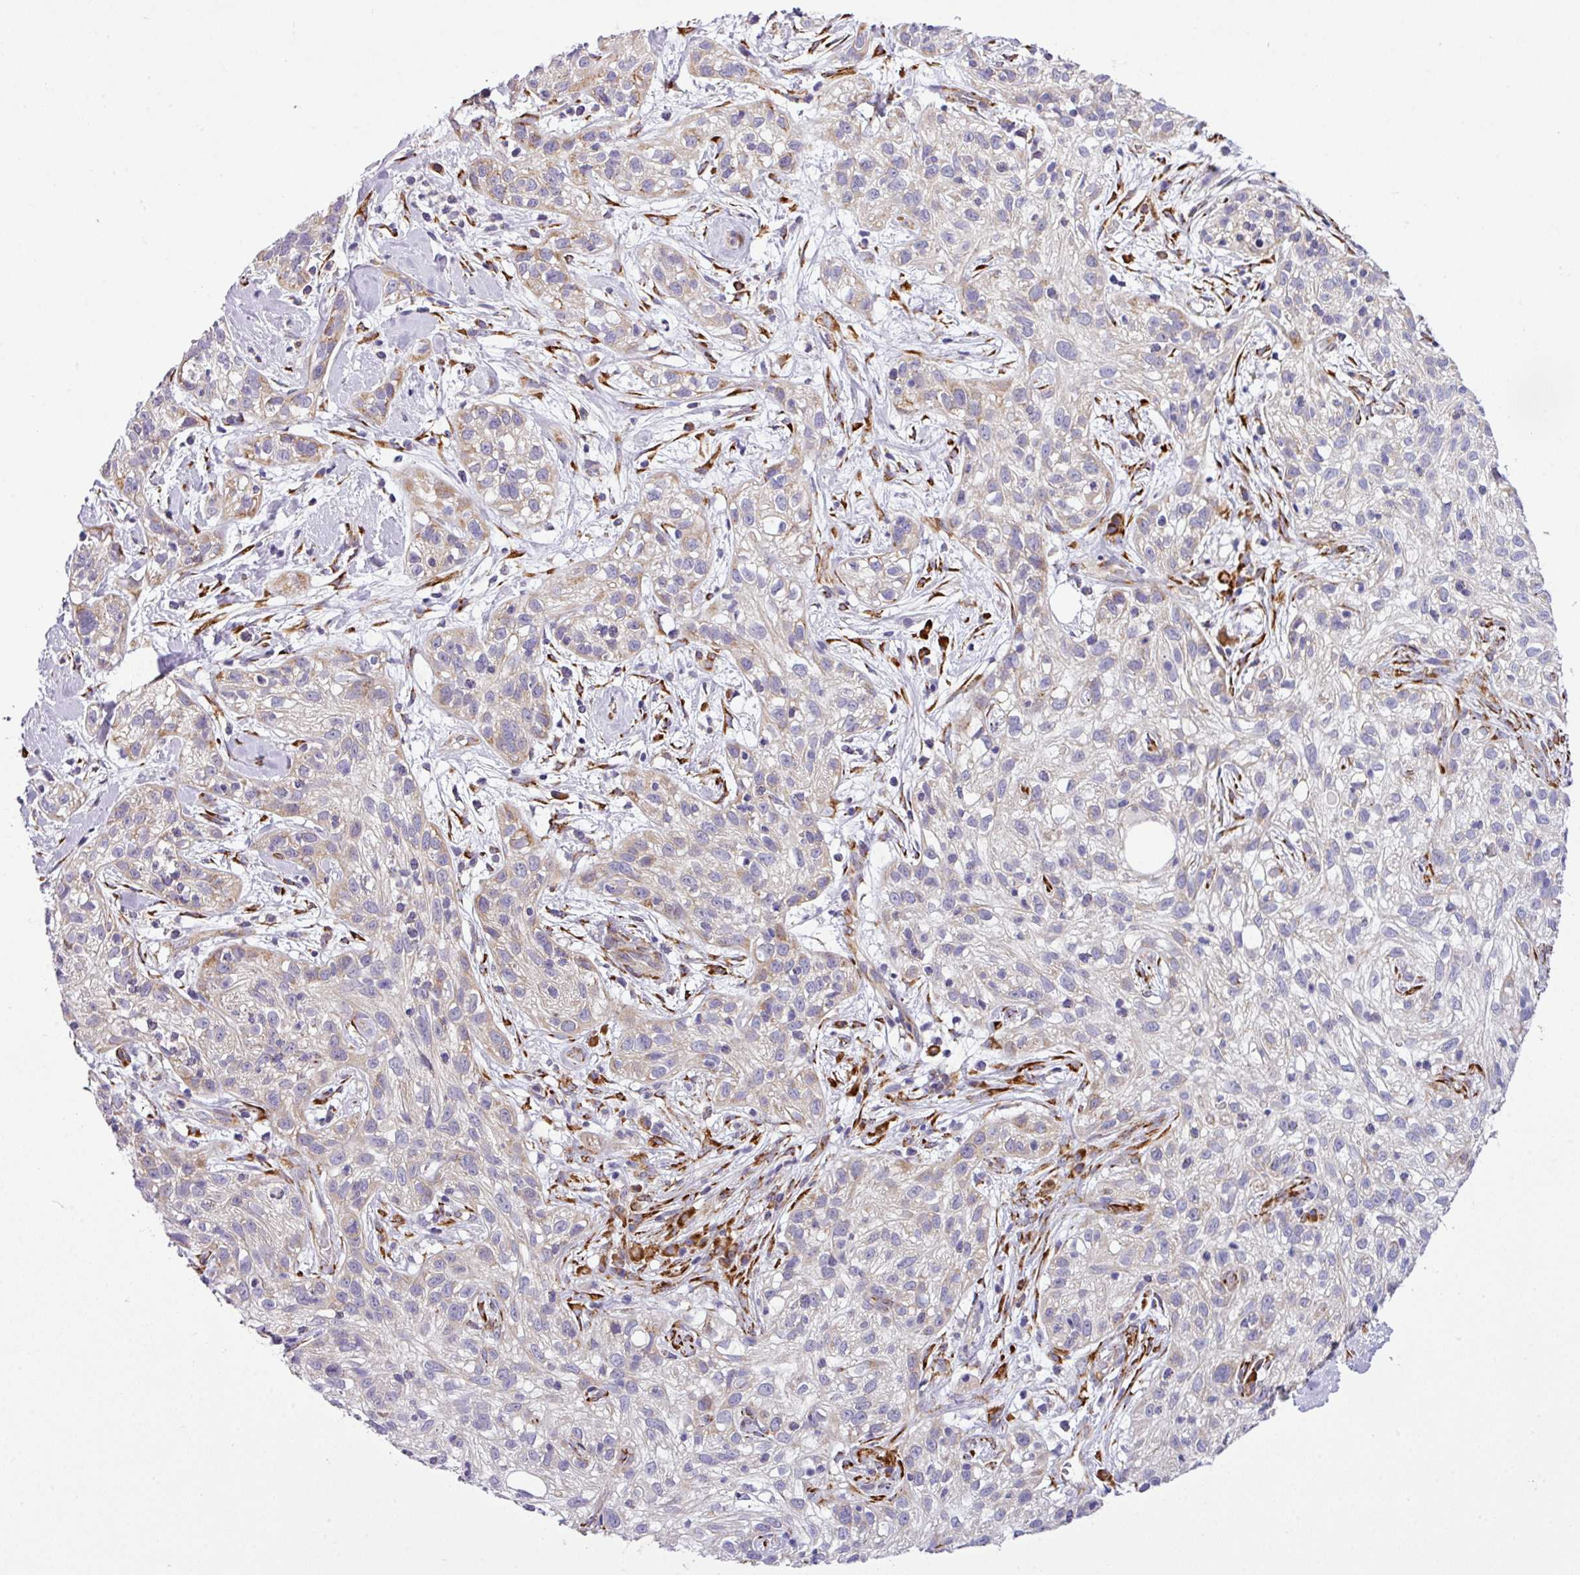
{"staining": {"intensity": "moderate", "quantity": "<25%", "location": "cytoplasmic/membranous"}, "tissue": "skin cancer", "cell_type": "Tumor cells", "image_type": "cancer", "snomed": [{"axis": "morphology", "description": "Squamous cell carcinoma, NOS"}, {"axis": "topography", "description": "Skin"}], "caption": "A brown stain highlights moderate cytoplasmic/membranous expression of a protein in skin cancer tumor cells.", "gene": "CFAP97", "patient": {"sex": "male", "age": 82}}